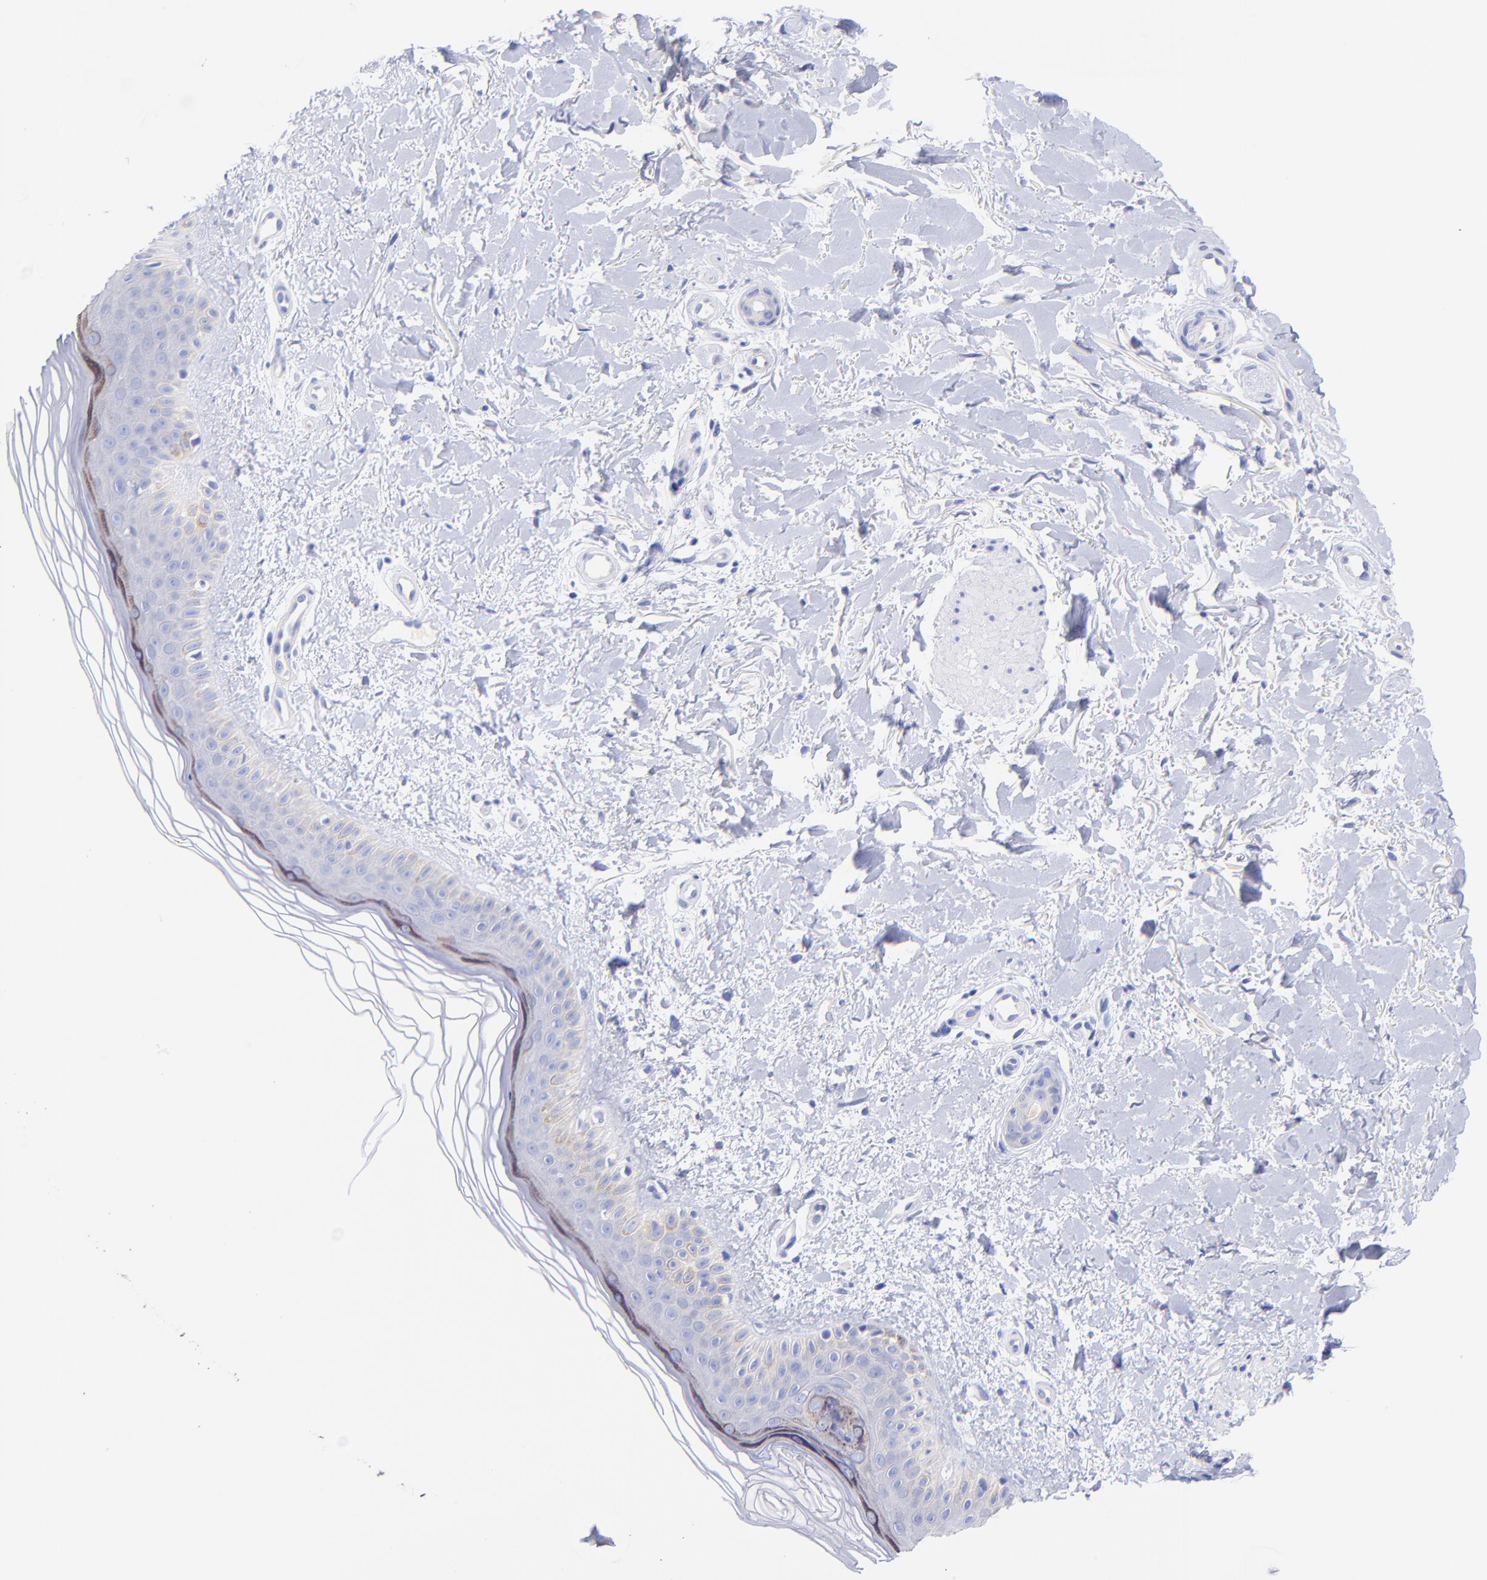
{"staining": {"intensity": "negative", "quantity": "none", "location": "none"}, "tissue": "skin", "cell_type": "Fibroblasts", "image_type": "normal", "snomed": [{"axis": "morphology", "description": "Normal tissue, NOS"}, {"axis": "topography", "description": "Skin"}], "caption": "There is no significant expression in fibroblasts of skin. (Brightfield microscopy of DAB immunohistochemistry (IHC) at high magnification).", "gene": "GPHN", "patient": {"sex": "female", "age": 19}}